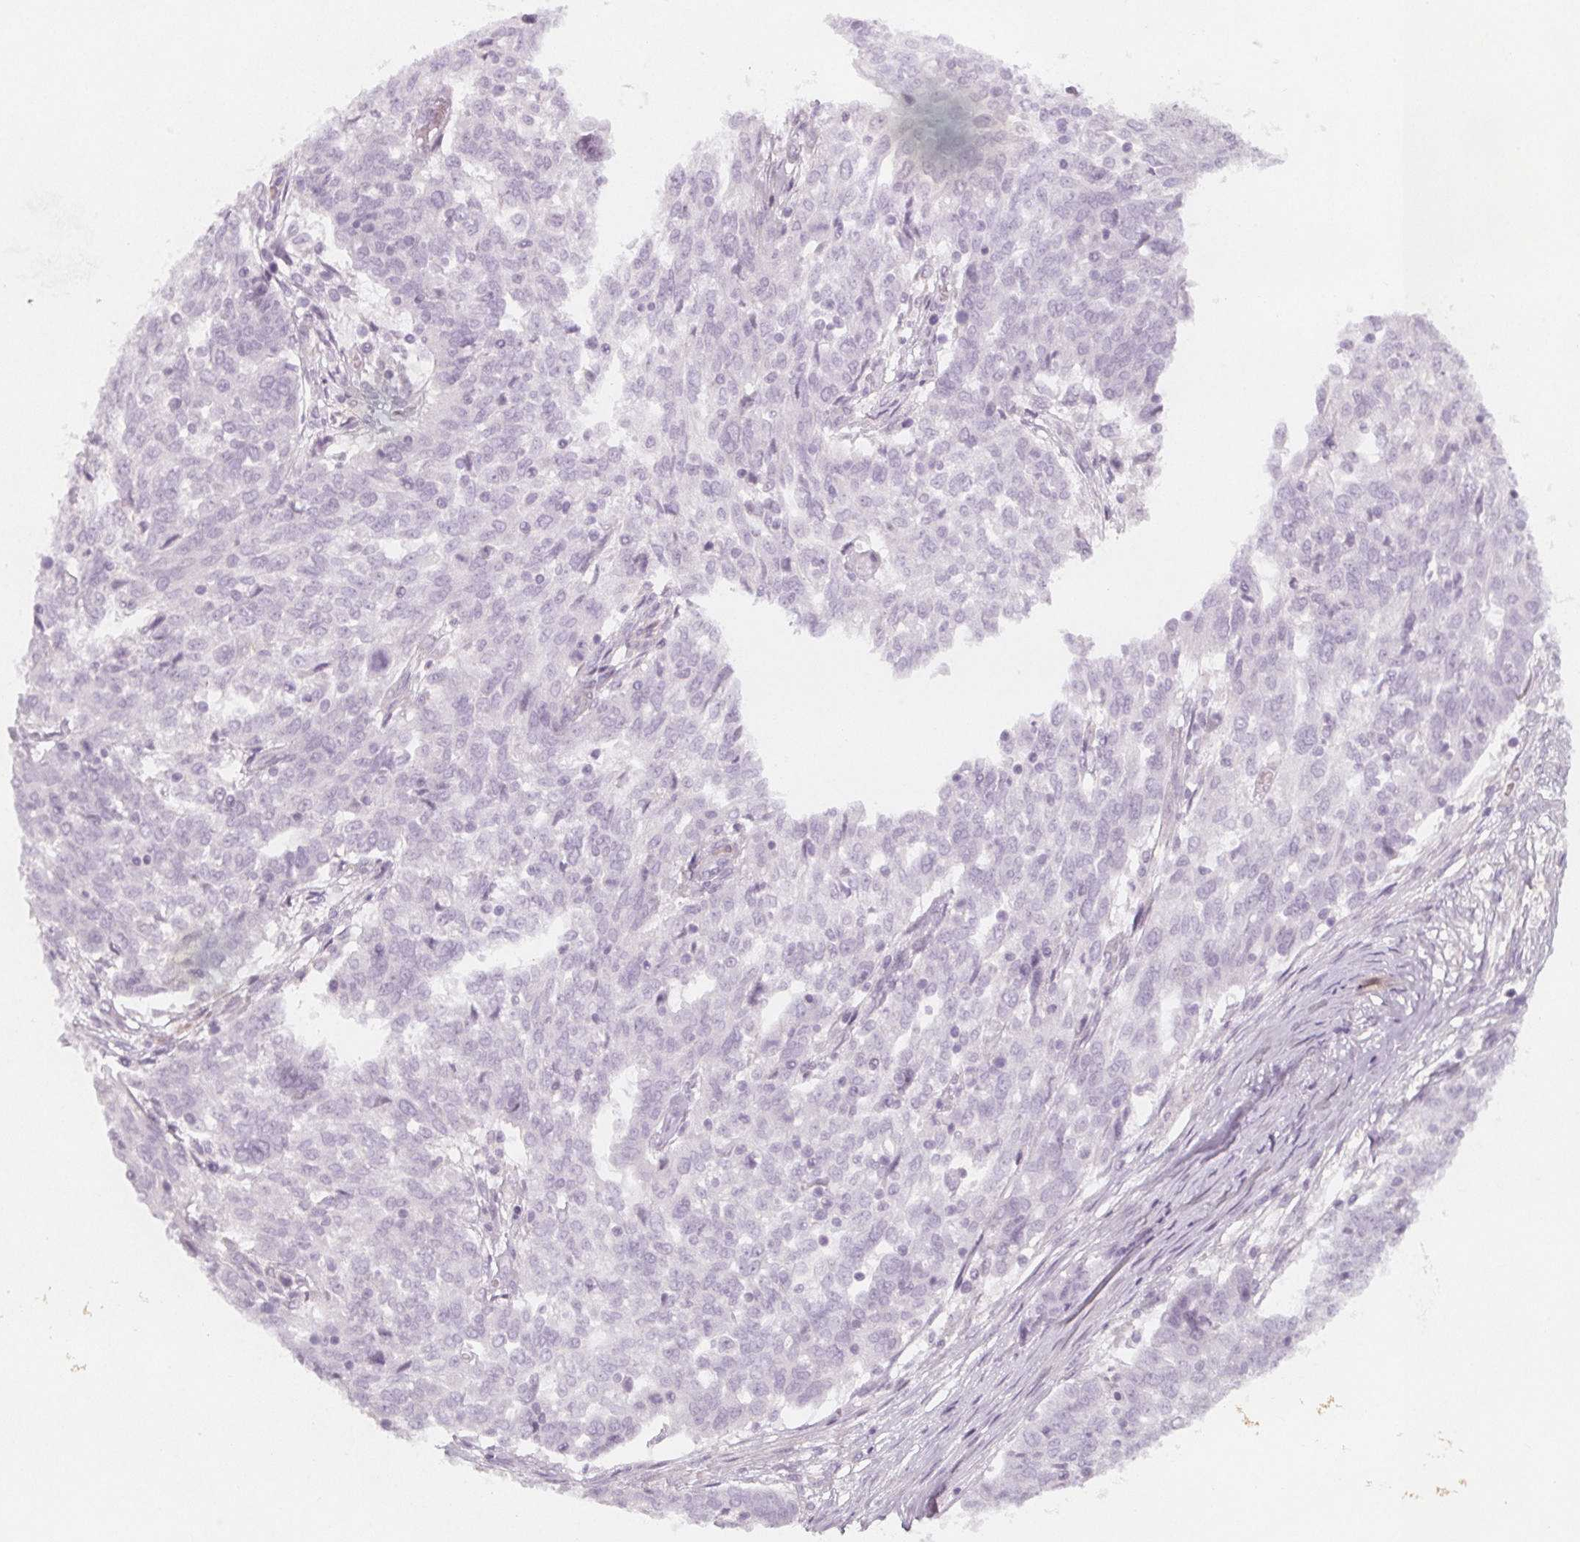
{"staining": {"intensity": "negative", "quantity": "none", "location": "none"}, "tissue": "ovarian cancer", "cell_type": "Tumor cells", "image_type": "cancer", "snomed": [{"axis": "morphology", "description": "Cystadenocarcinoma, serous, NOS"}, {"axis": "topography", "description": "Ovary"}], "caption": "Immunohistochemical staining of human ovarian cancer (serous cystadenocarcinoma) exhibits no significant staining in tumor cells.", "gene": "MAP1A", "patient": {"sex": "female", "age": 67}}